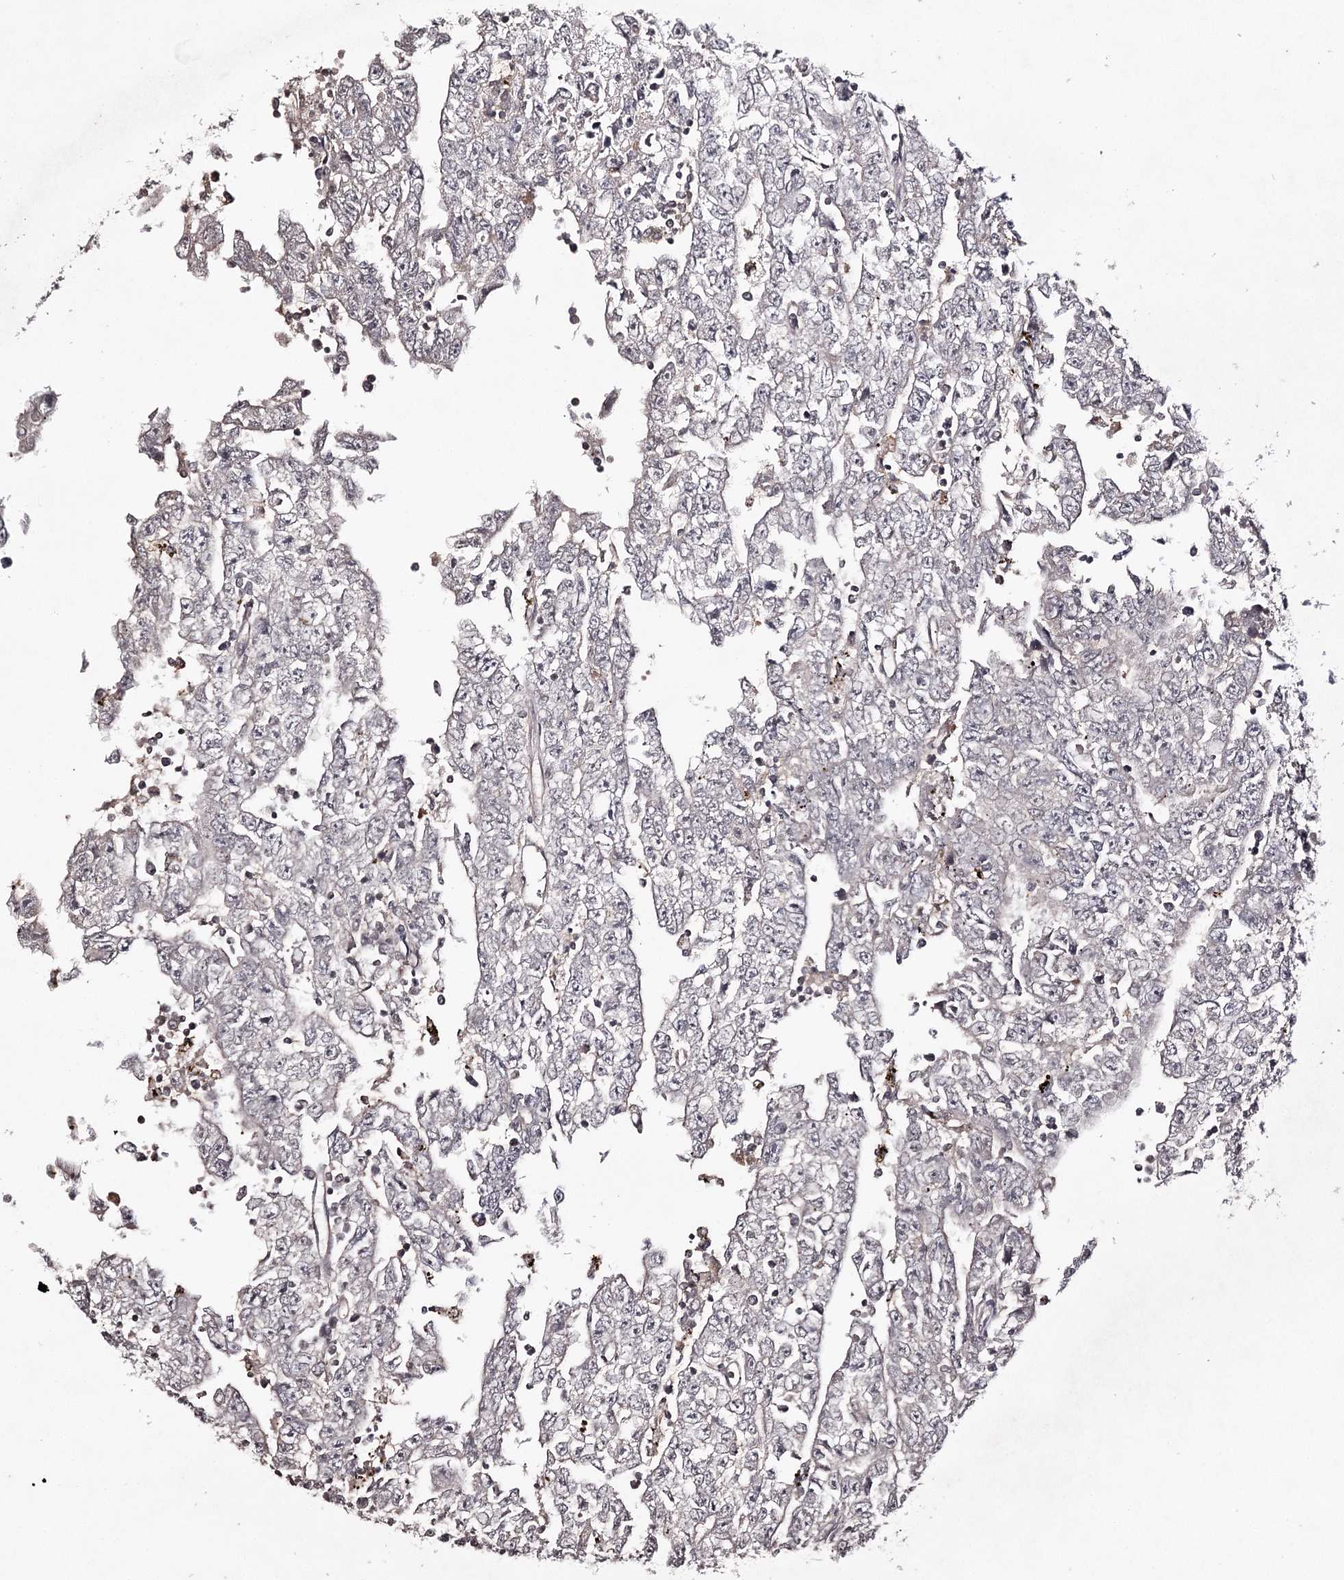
{"staining": {"intensity": "weak", "quantity": "<25%", "location": "cytoplasmic/membranous"}, "tissue": "testis cancer", "cell_type": "Tumor cells", "image_type": "cancer", "snomed": [{"axis": "morphology", "description": "Carcinoma, Embryonal, NOS"}, {"axis": "topography", "description": "Testis"}], "caption": "IHC histopathology image of neoplastic tissue: human testis cancer stained with DAB exhibits no significant protein staining in tumor cells. Nuclei are stained in blue.", "gene": "SYNGR3", "patient": {"sex": "male", "age": 25}}